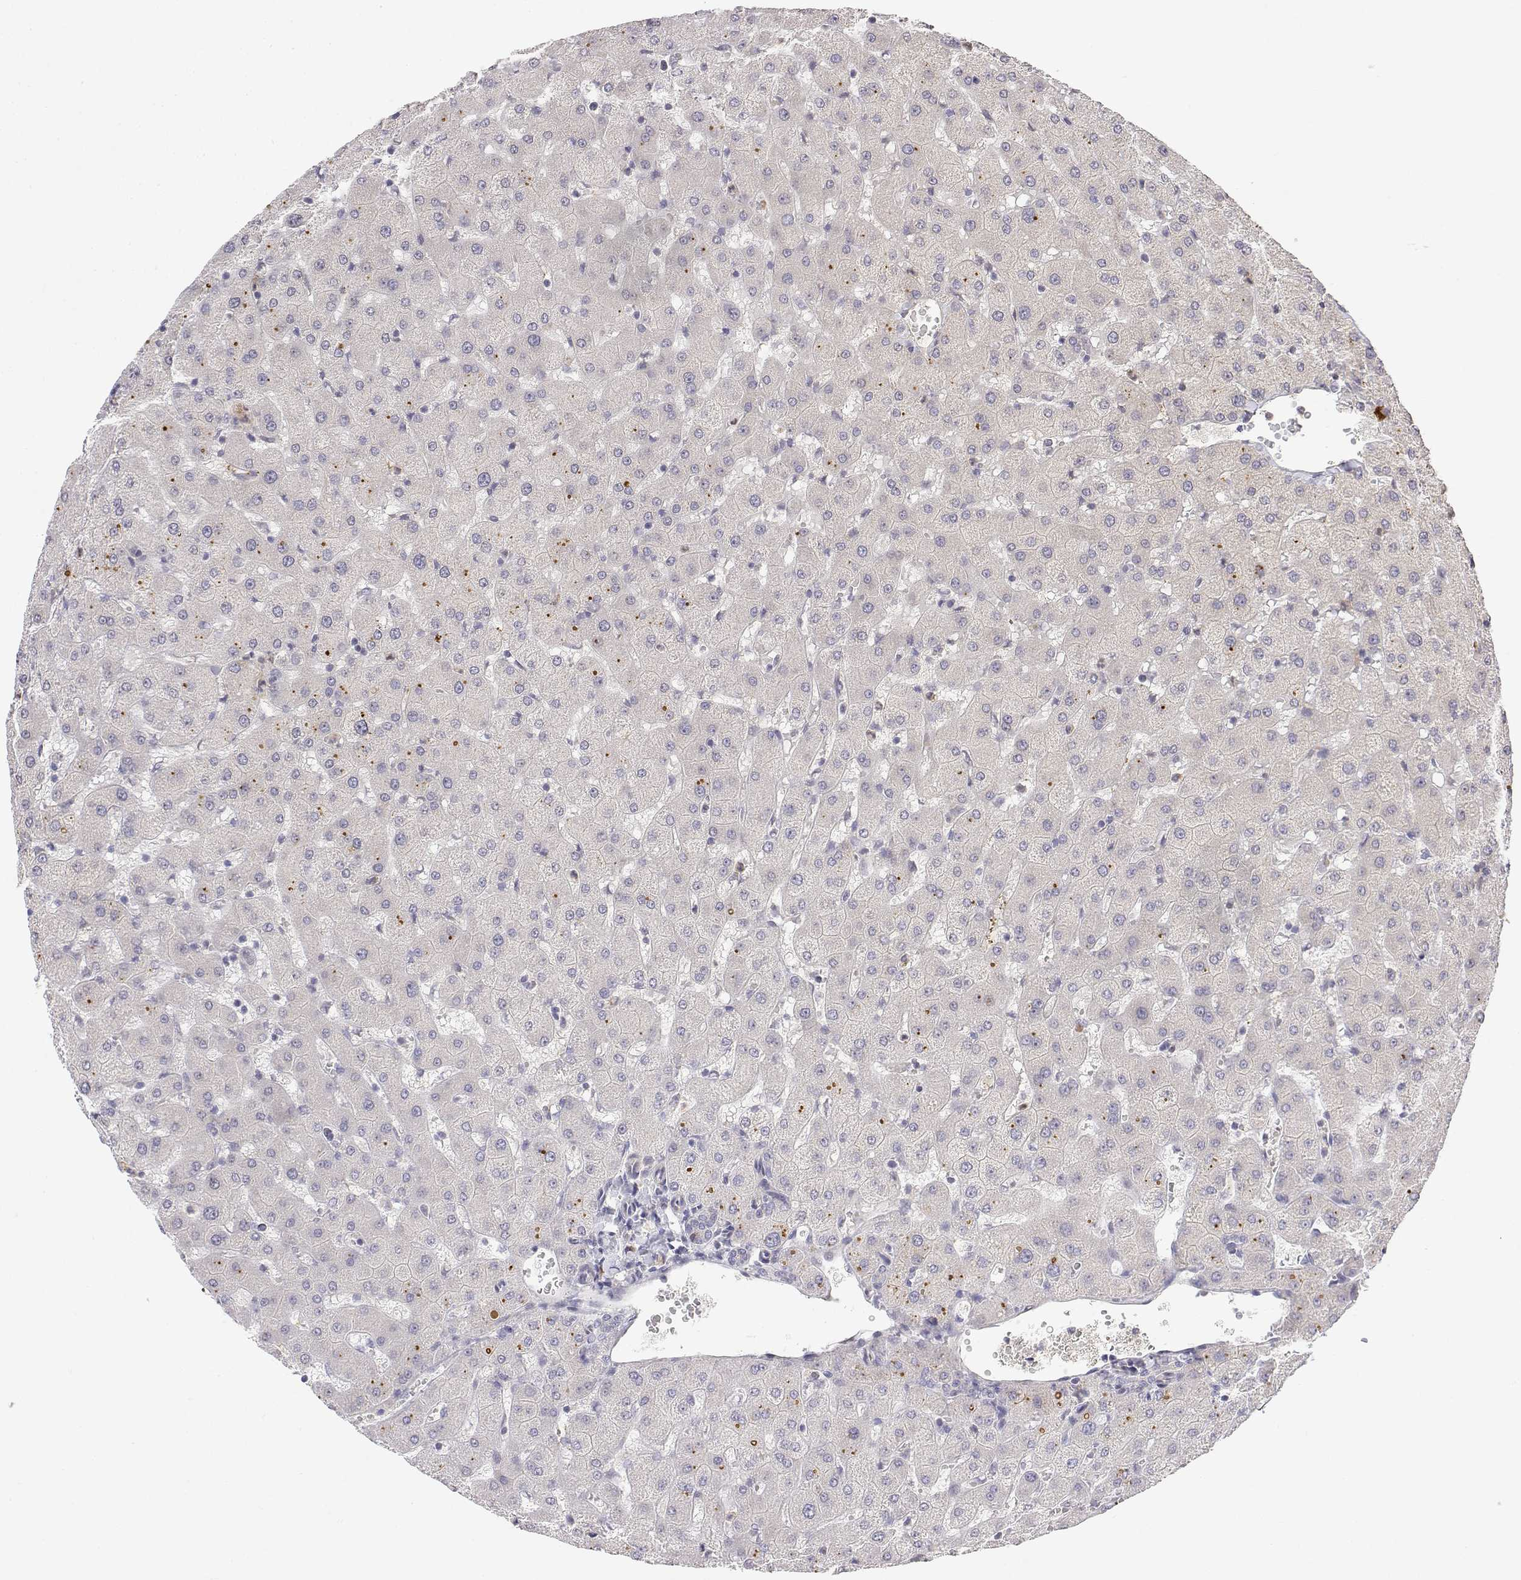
{"staining": {"intensity": "negative", "quantity": "none", "location": "none"}, "tissue": "liver", "cell_type": "Cholangiocytes", "image_type": "normal", "snomed": [{"axis": "morphology", "description": "Normal tissue, NOS"}, {"axis": "topography", "description": "Liver"}], "caption": "Immunohistochemical staining of normal liver shows no significant expression in cholangiocytes. Nuclei are stained in blue.", "gene": "IGFBP4", "patient": {"sex": "female", "age": 63}}